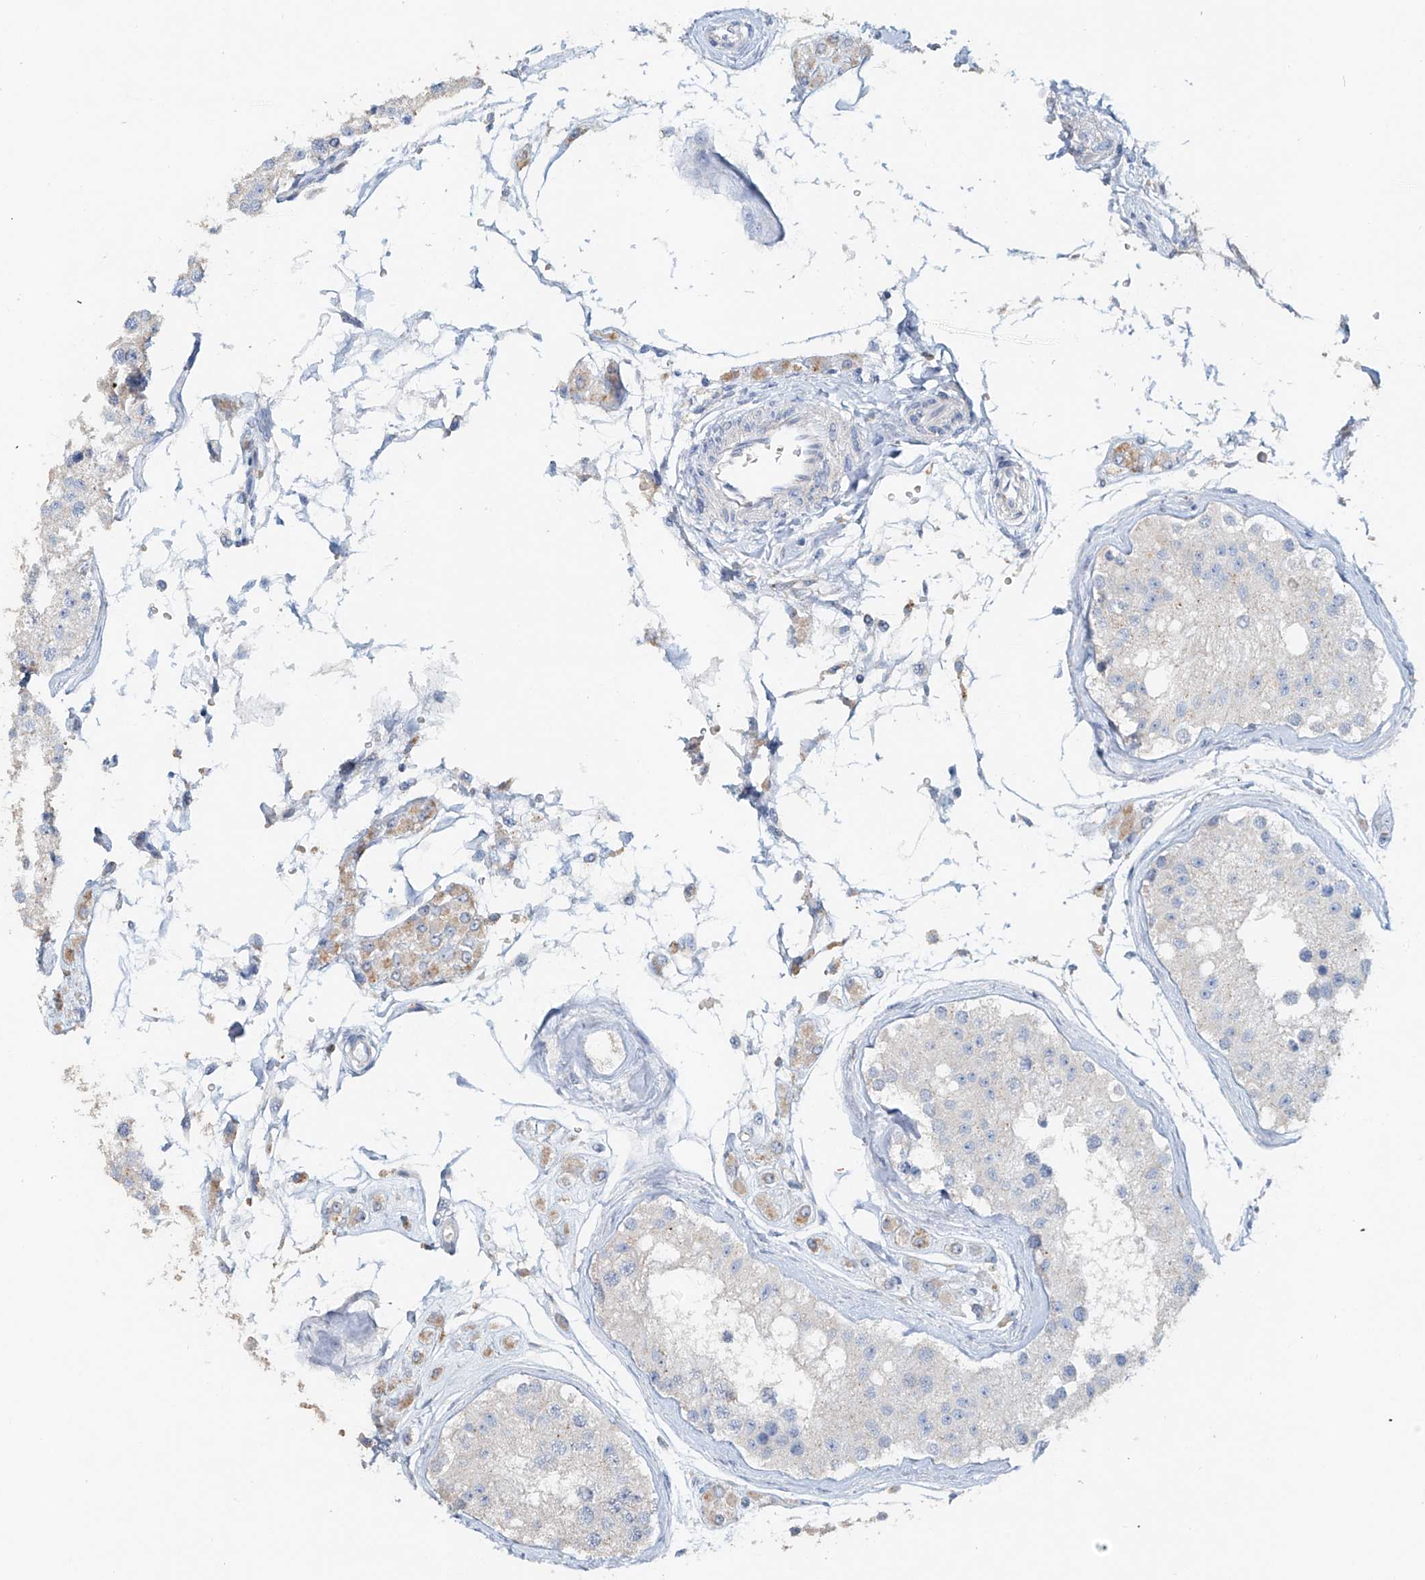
{"staining": {"intensity": "weak", "quantity": "<25%", "location": "cytoplasmic/membranous"}, "tissue": "testis", "cell_type": "Cells in seminiferous ducts", "image_type": "normal", "snomed": [{"axis": "morphology", "description": "Normal tissue, NOS"}, {"axis": "morphology", "description": "Adenocarcinoma, metastatic, NOS"}, {"axis": "topography", "description": "Testis"}], "caption": "Immunohistochemistry photomicrograph of unremarkable human testis stained for a protein (brown), which exhibits no positivity in cells in seminiferous ducts. (DAB immunohistochemistry (IHC) with hematoxylin counter stain).", "gene": "TRIM47", "patient": {"sex": "male", "age": 26}}